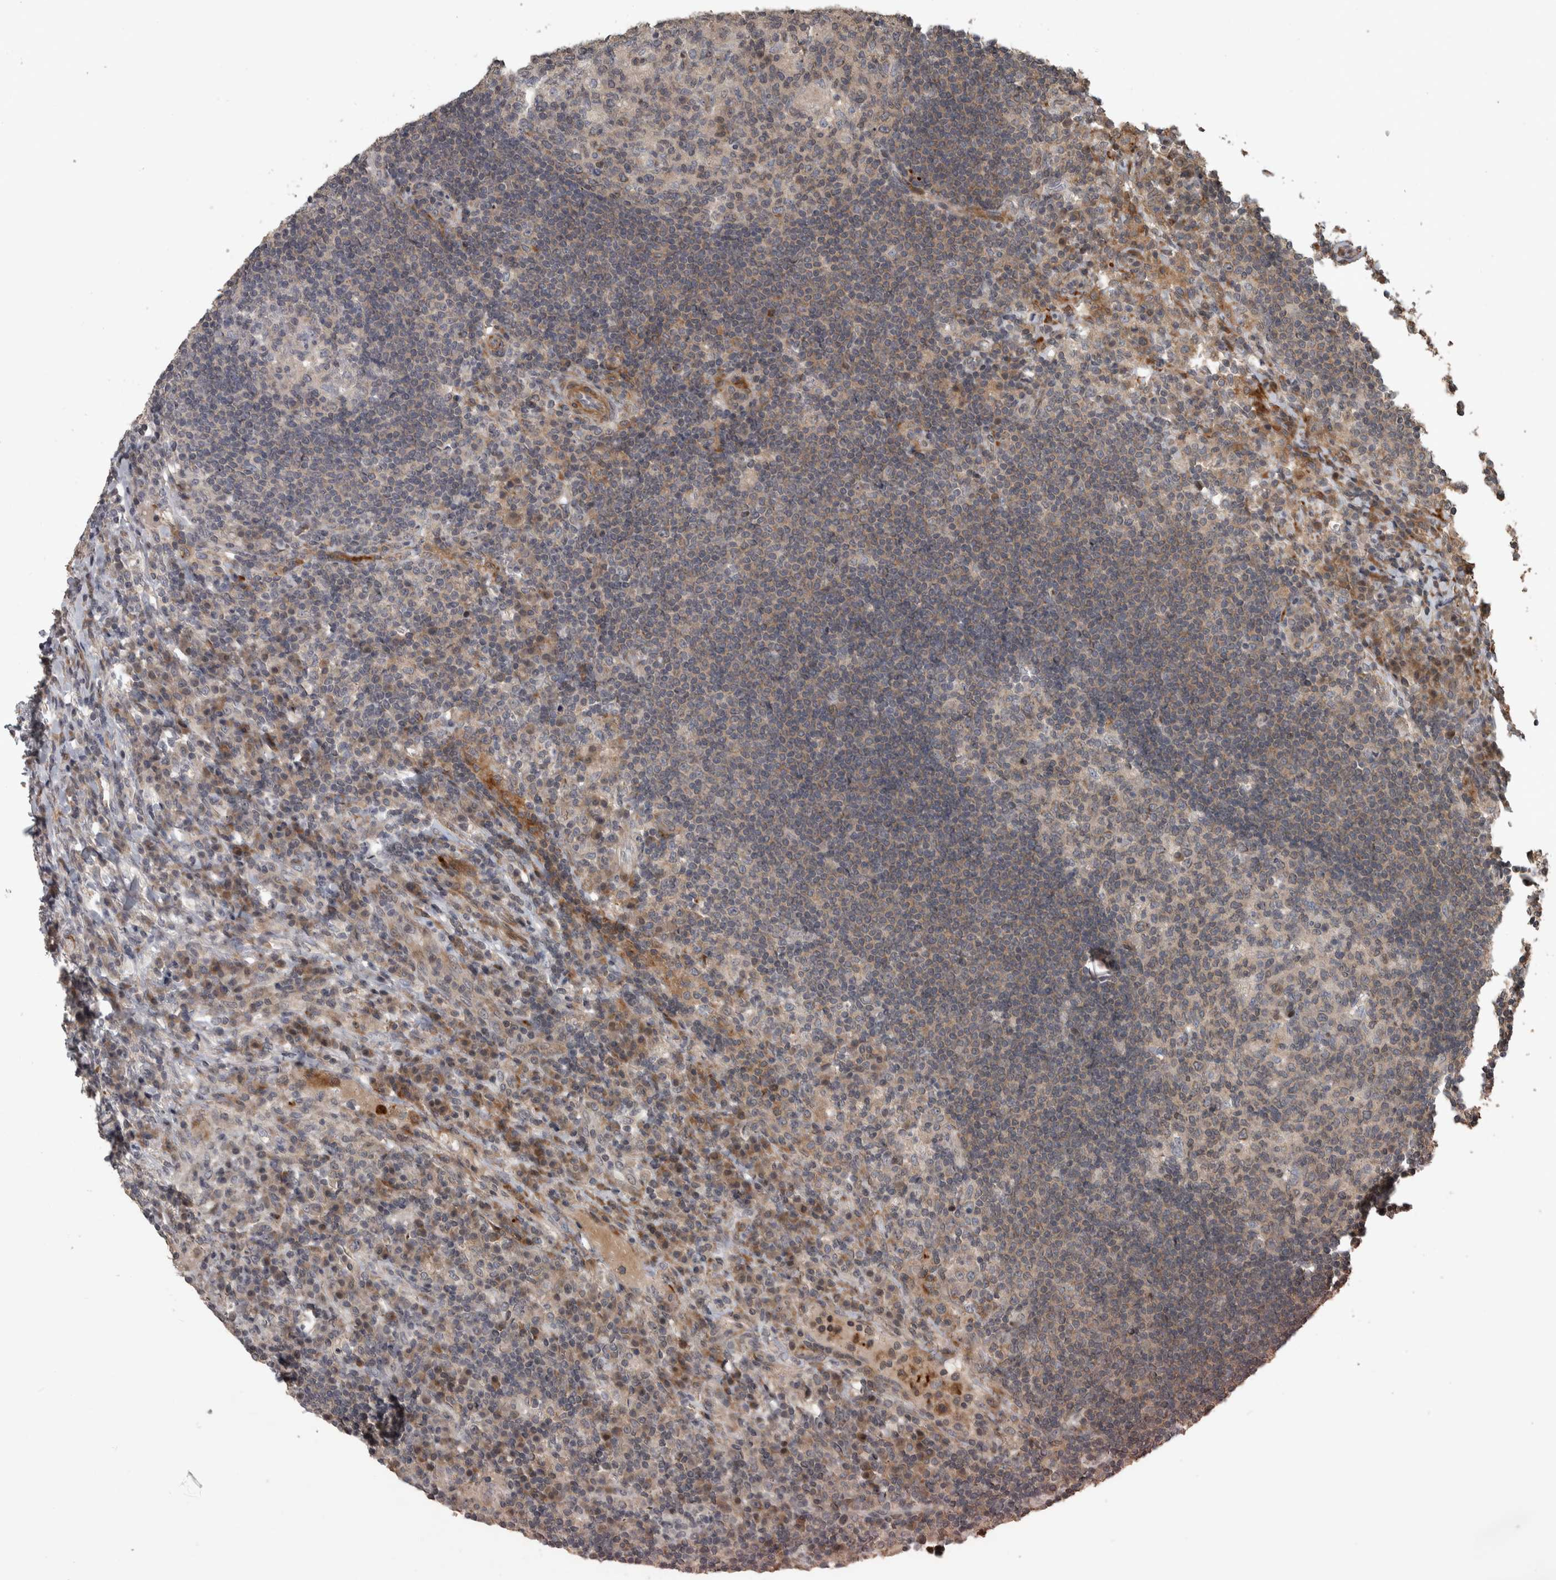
{"staining": {"intensity": "weak", "quantity": "25%-75%", "location": "cytoplasmic/membranous"}, "tissue": "lymph node", "cell_type": "Germinal center cells", "image_type": "normal", "snomed": [{"axis": "morphology", "description": "Normal tissue, NOS"}, {"axis": "topography", "description": "Lymph node"}], "caption": "Approximately 25%-75% of germinal center cells in benign human lymph node display weak cytoplasmic/membranous protein staining as visualized by brown immunohistochemical staining.", "gene": "ERAL1", "patient": {"sex": "female", "age": 53}}